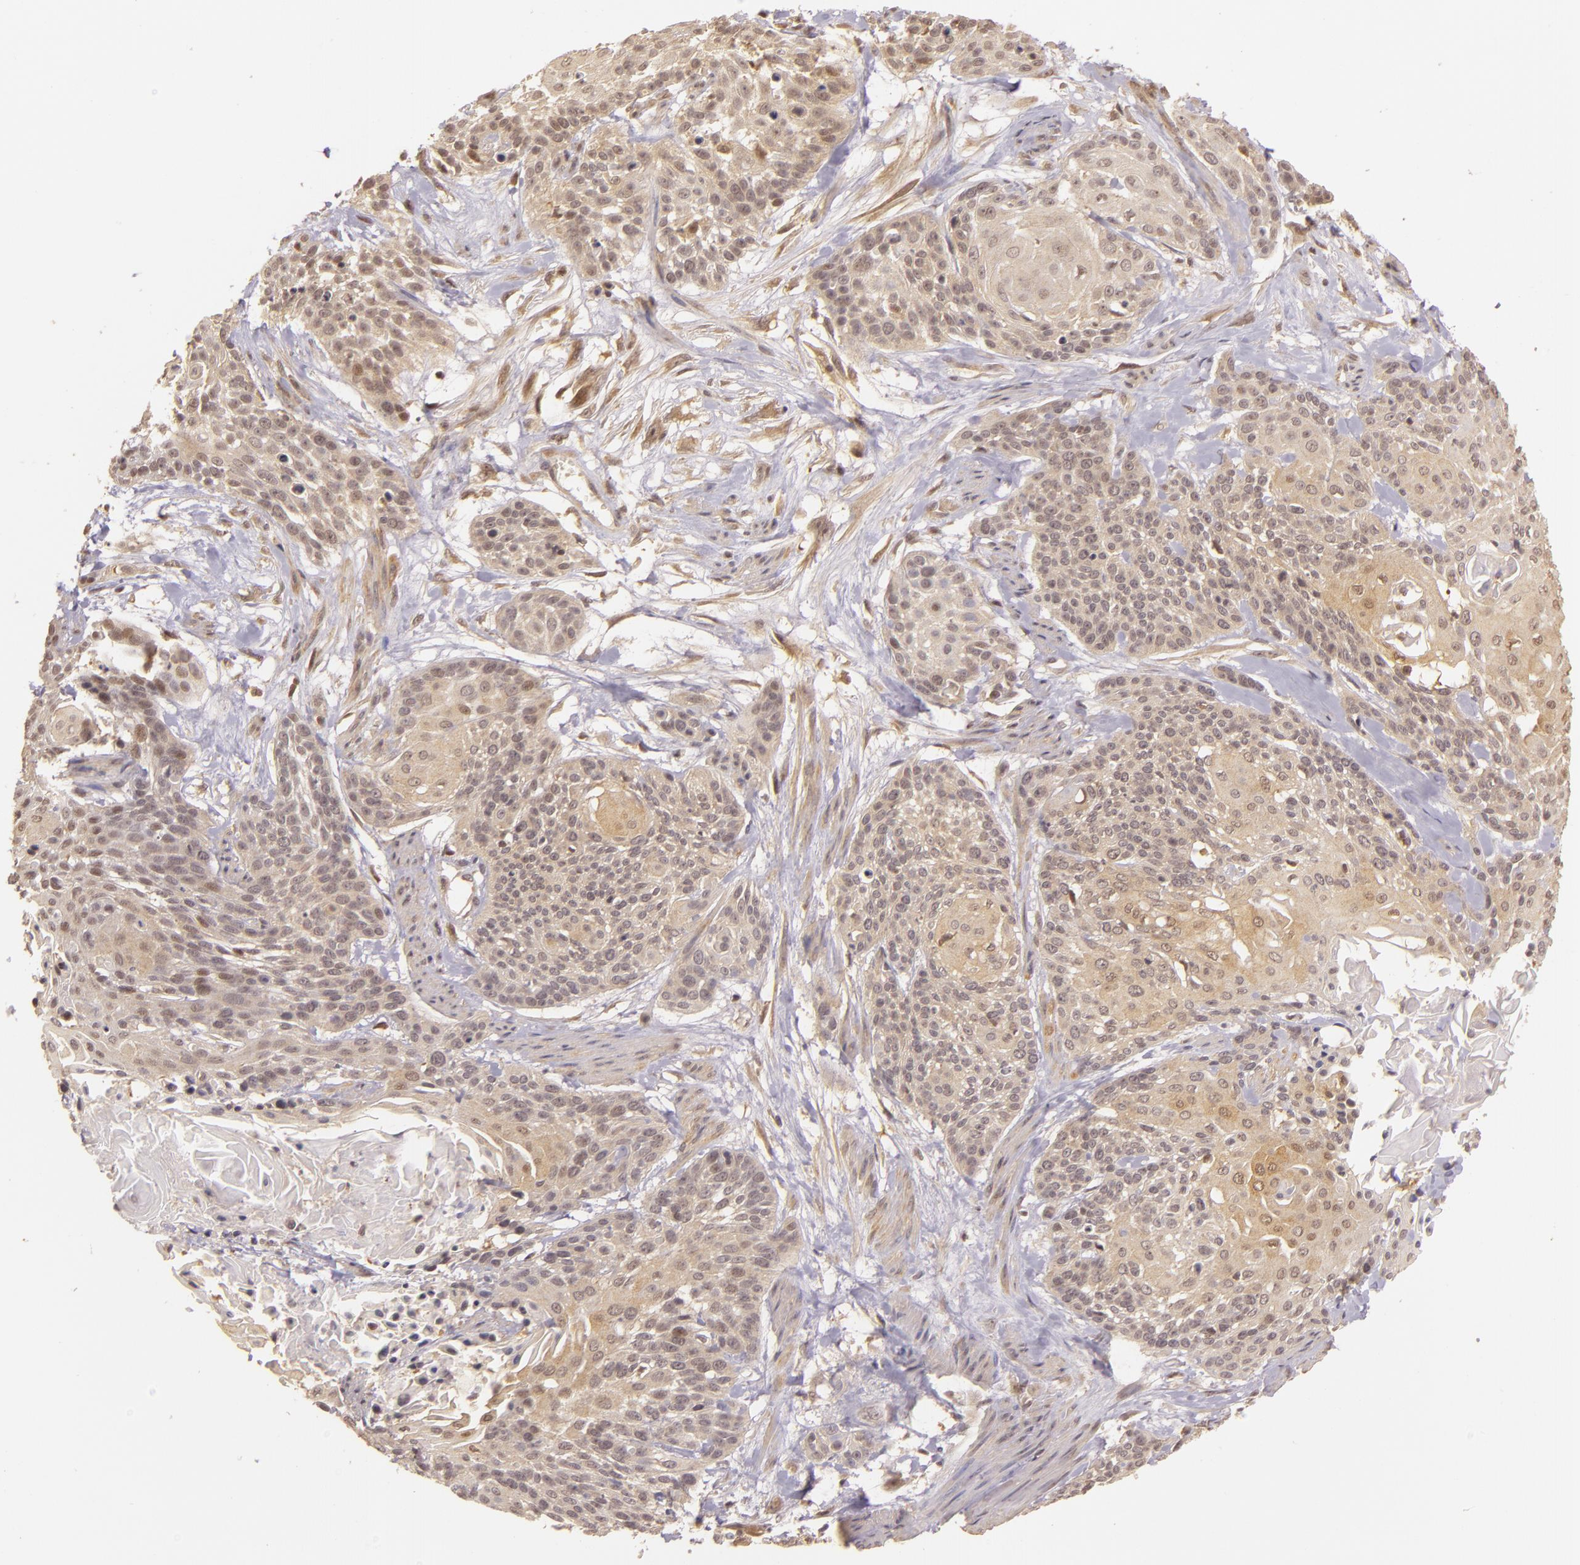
{"staining": {"intensity": "weak", "quantity": ">75%", "location": "cytoplasmic/membranous,nuclear"}, "tissue": "cervical cancer", "cell_type": "Tumor cells", "image_type": "cancer", "snomed": [{"axis": "morphology", "description": "Squamous cell carcinoma, NOS"}, {"axis": "topography", "description": "Cervix"}], "caption": "This image displays cervical cancer stained with immunohistochemistry to label a protein in brown. The cytoplasmic/membranous and nuclear of tumor cells show weak positivity for the protein. Nuclei are counter-stained blue.", "gene": "TXNRD2", "patient": {"sex": "female", "age": 57}}